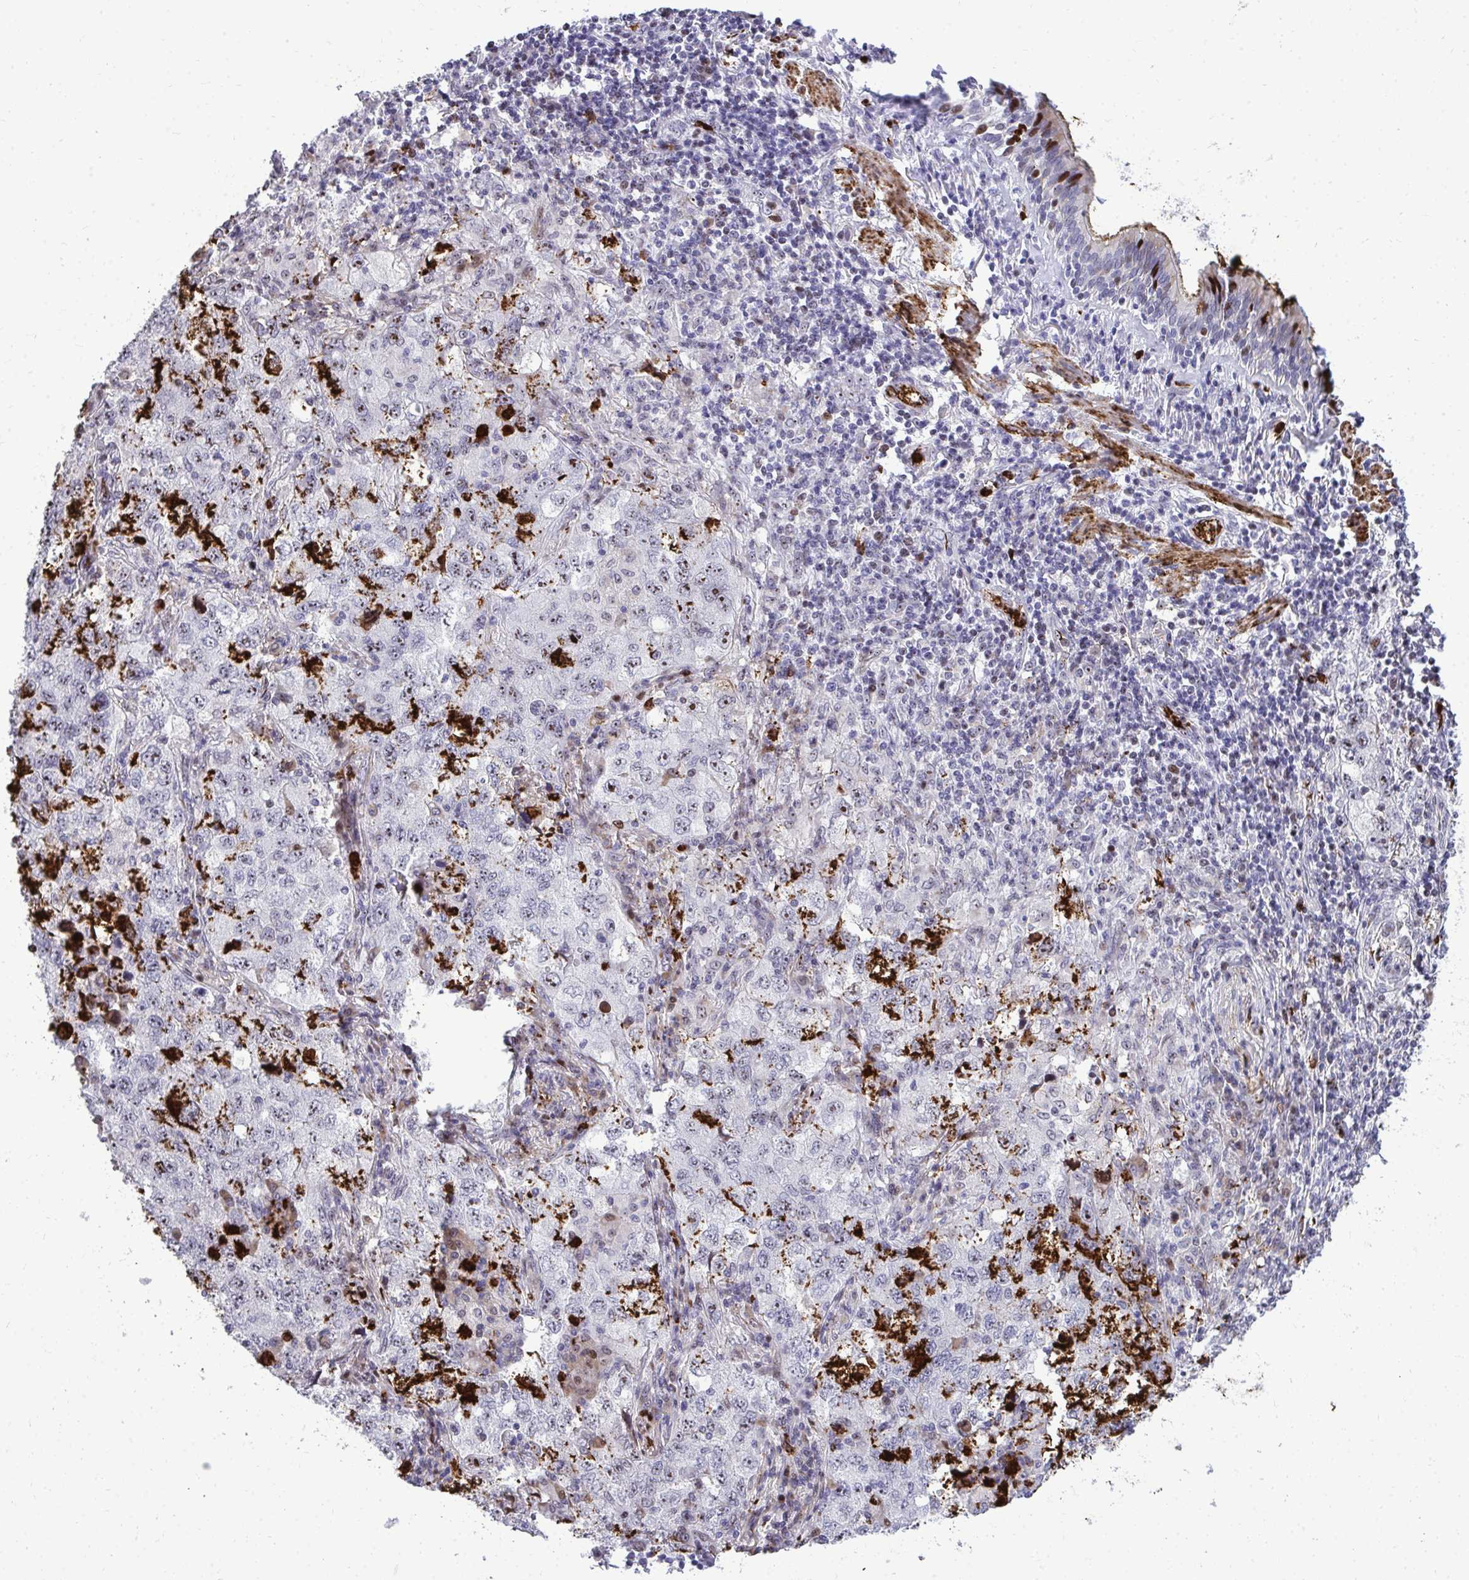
{"staining": {"intensity": "moderate", "quantity": "<25%", "location": "cytoplasmic/membranous,nuclear"}, "tissue": "lung cancer", "cell_type": "Tumor cells", "image_type": "cancer", "snomed": [{"axis": "morphology", "description": "Adenocarcinoma, NOS"}, {"axis": "topography", "description": "Lung"}], "caption": "A photomicrograph showing moderate cytoplasmic/membranous and nuclear staining in approximately <25% of tumor cells in lung cancer, as visualized by brown immunohistochemical staining.", "gene": "DLX4", "patient": {"sex": "female", "age": 57}}